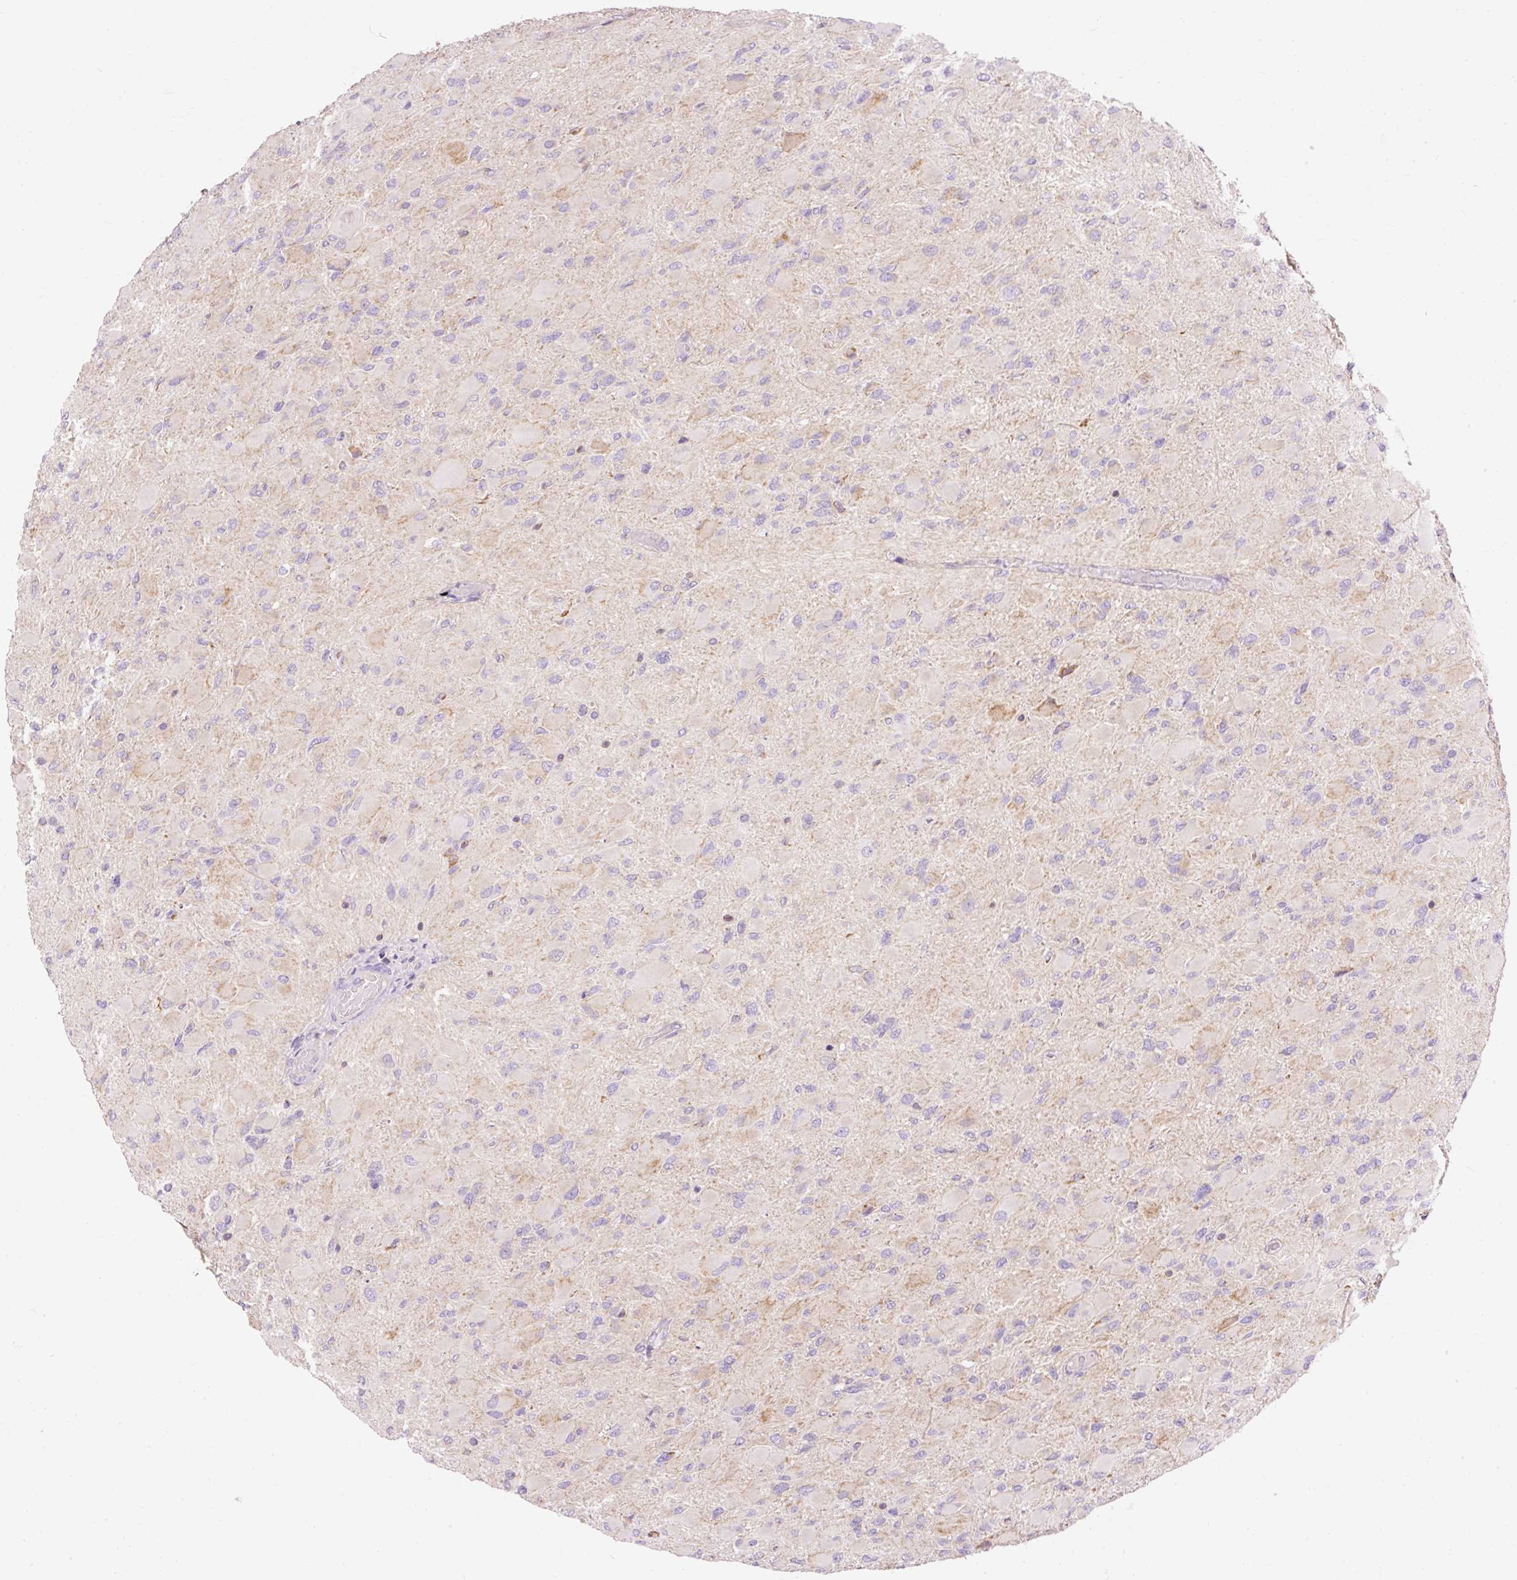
{"staining": {"intensity": "negative", "quantity": "none", "location": "none"}, "tissue": "glioma", "cell_type": "Tumor cells", "image_type": "cancer", "snomed": [{"axis": "morphology", "description": "Glioma, malignant, High grade"}, {"axis": "topography", "description": "Cerebral cortex"}], "caption": "Micrograph shows no protein expression in tumor cells of malignant glioma (high-grade) tissue.", "gene": "IMMT", "patient": {"sex": "female", "age": 36}}